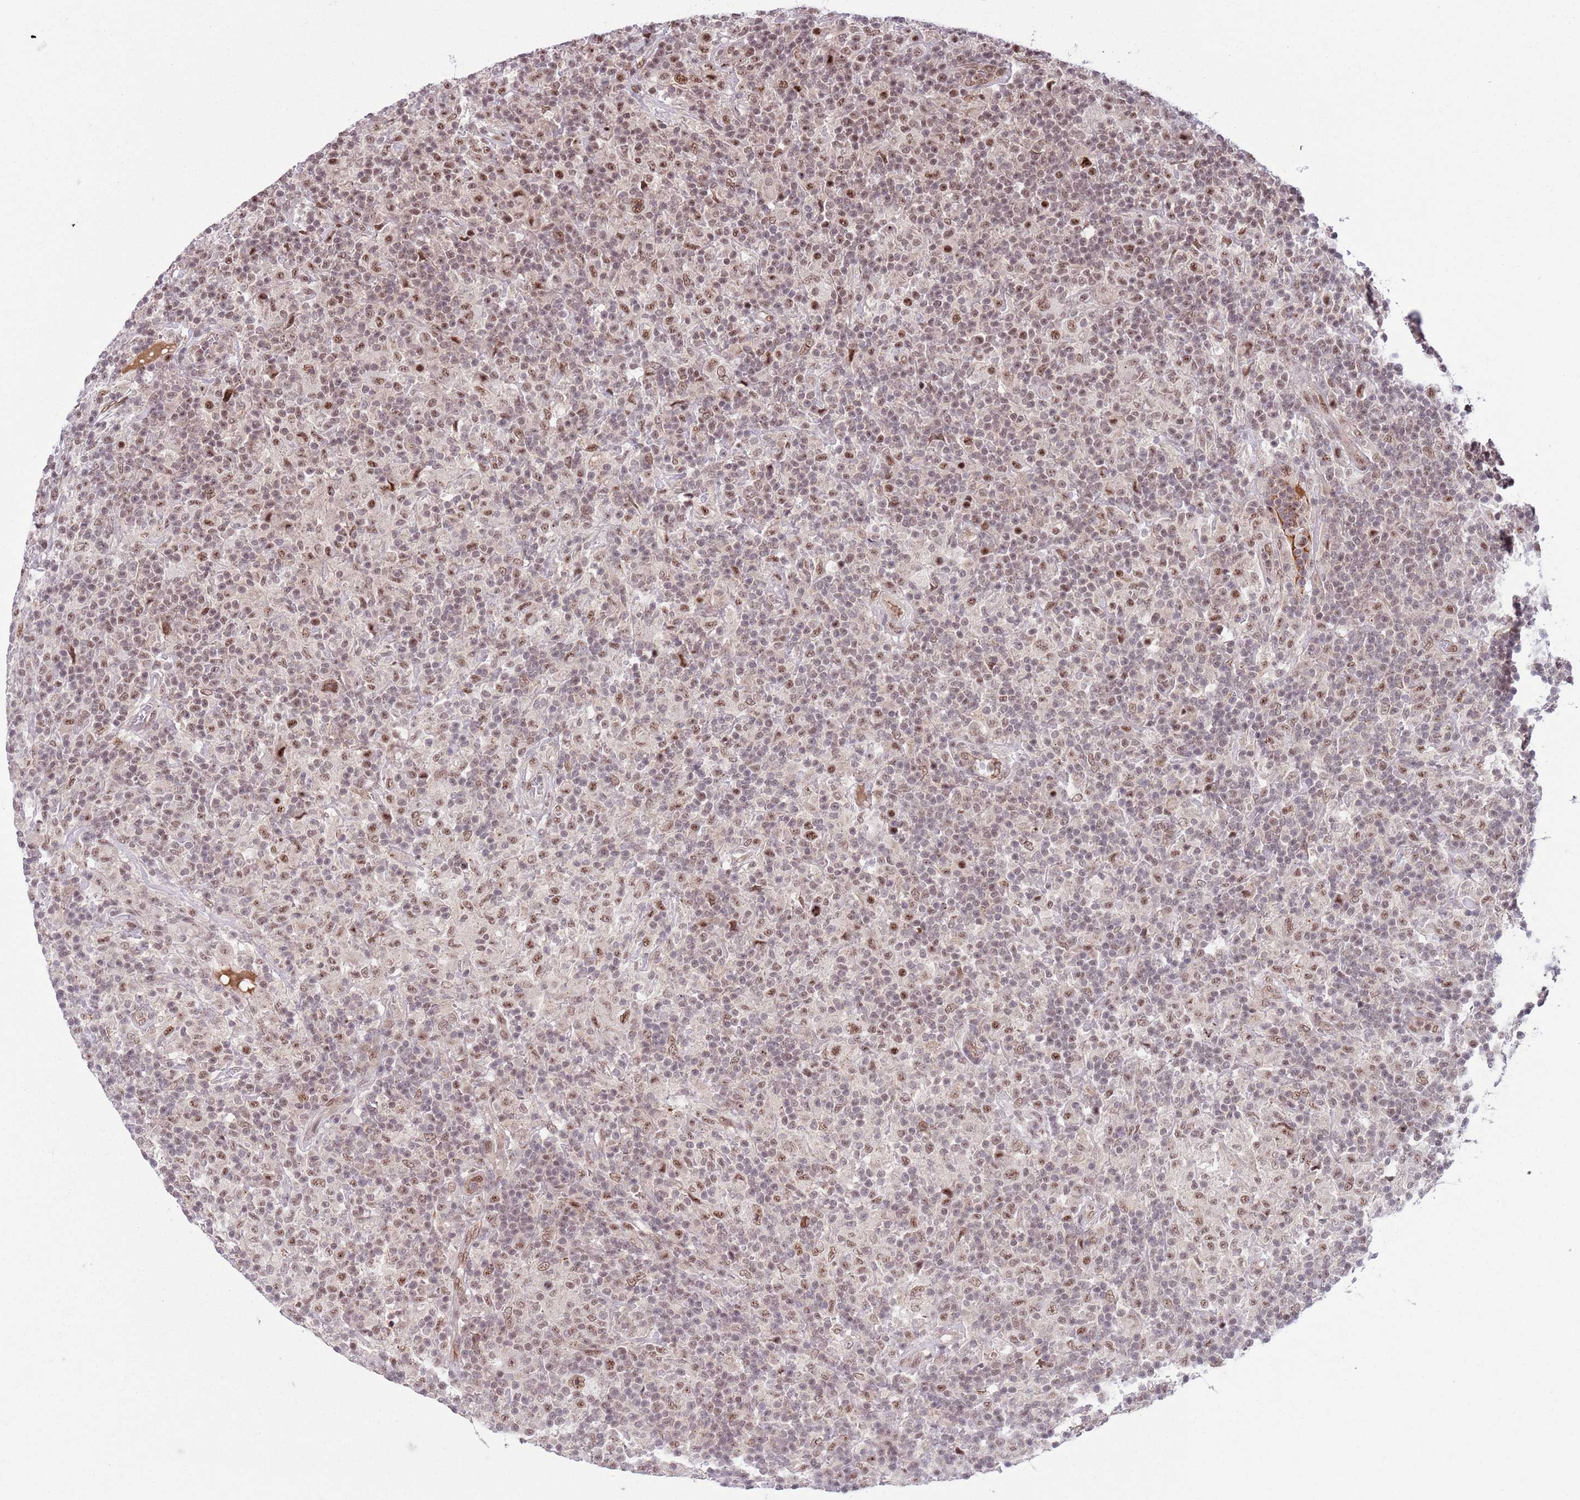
{"staining": {"intensity": "moderate", "quantity": ">75%", "location": "nuclear"}, "tissue": "lymphoma", "cell_type": "Tumor cells", "image_type": "cancer", "snomed": [{"axis": "morphology", "description": "Hodgkin's disease, NOS"}, {"axis": "topography", "description": "Lymph node"}], "caption": "The image exhibits immunohistochemical staining of lymphoma. There is moderate nuclear positivity is present in approximately >75% of tumor cells. Immunohistochemistry stains the protein of interest in brown and the nuclei are stained blue.", "gene": "SIPA1L3", "patient": {"sex": "male", "age": 70}}